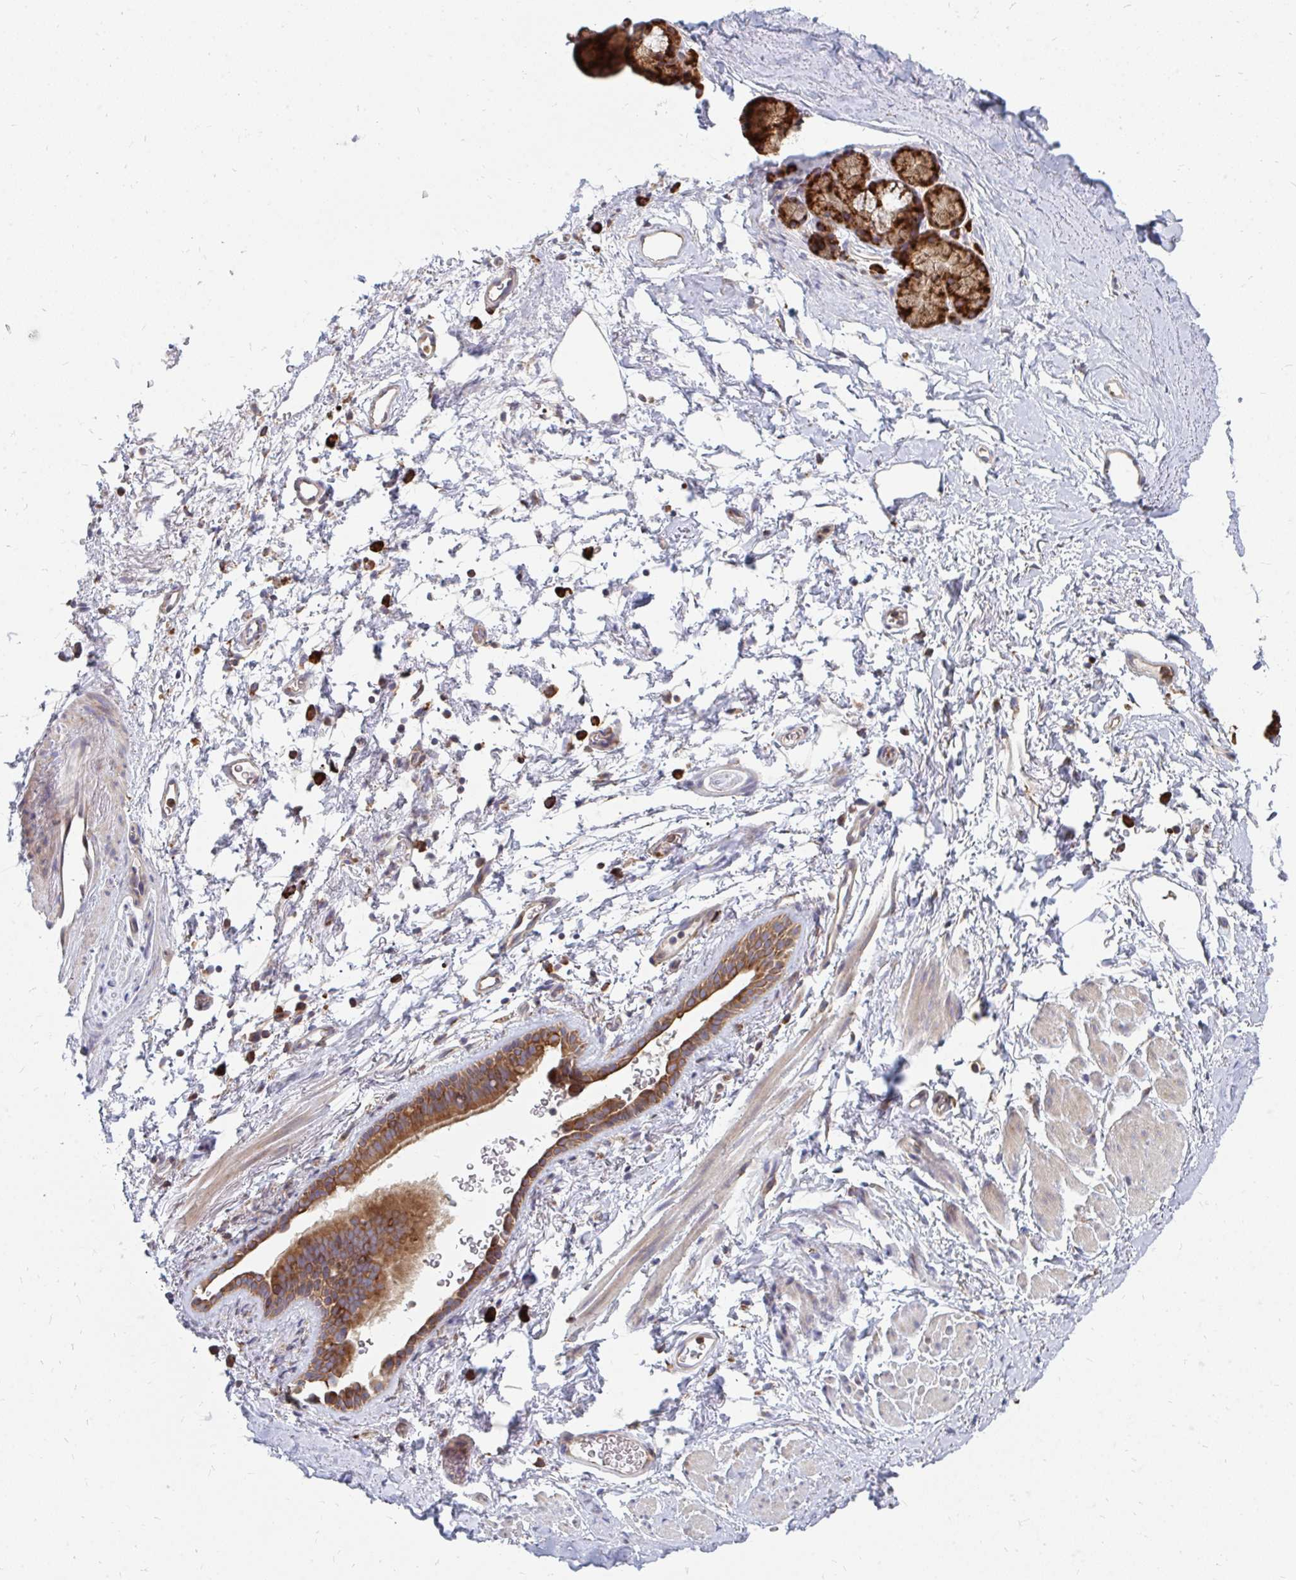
{"staining": {"intensity": "moderate", "quantity": "<25%", "location": "cytoplasmic/membranous"}, "tissue": "adipose tissue", "cell_type": "Adipocytes", "image_type": "normal", "snomed": [{"axis": "morphology", "description": "Normal tissue, NOS"}, {"axis": "topography", "description": "Lymph node"}, {"axis": "topography", "description": "Cartilage tissue"}, {"axis": "topography", "description": "Bronchus"}], "caption": "IHC (DAB) staining of unremarkable human adipose tissue shows moderate cytoplasmic/membranous protein positivity in about <25% of adipocytes.", "gene": "PPP1R13L", "patient": {"sex": "female", "age": 70}}